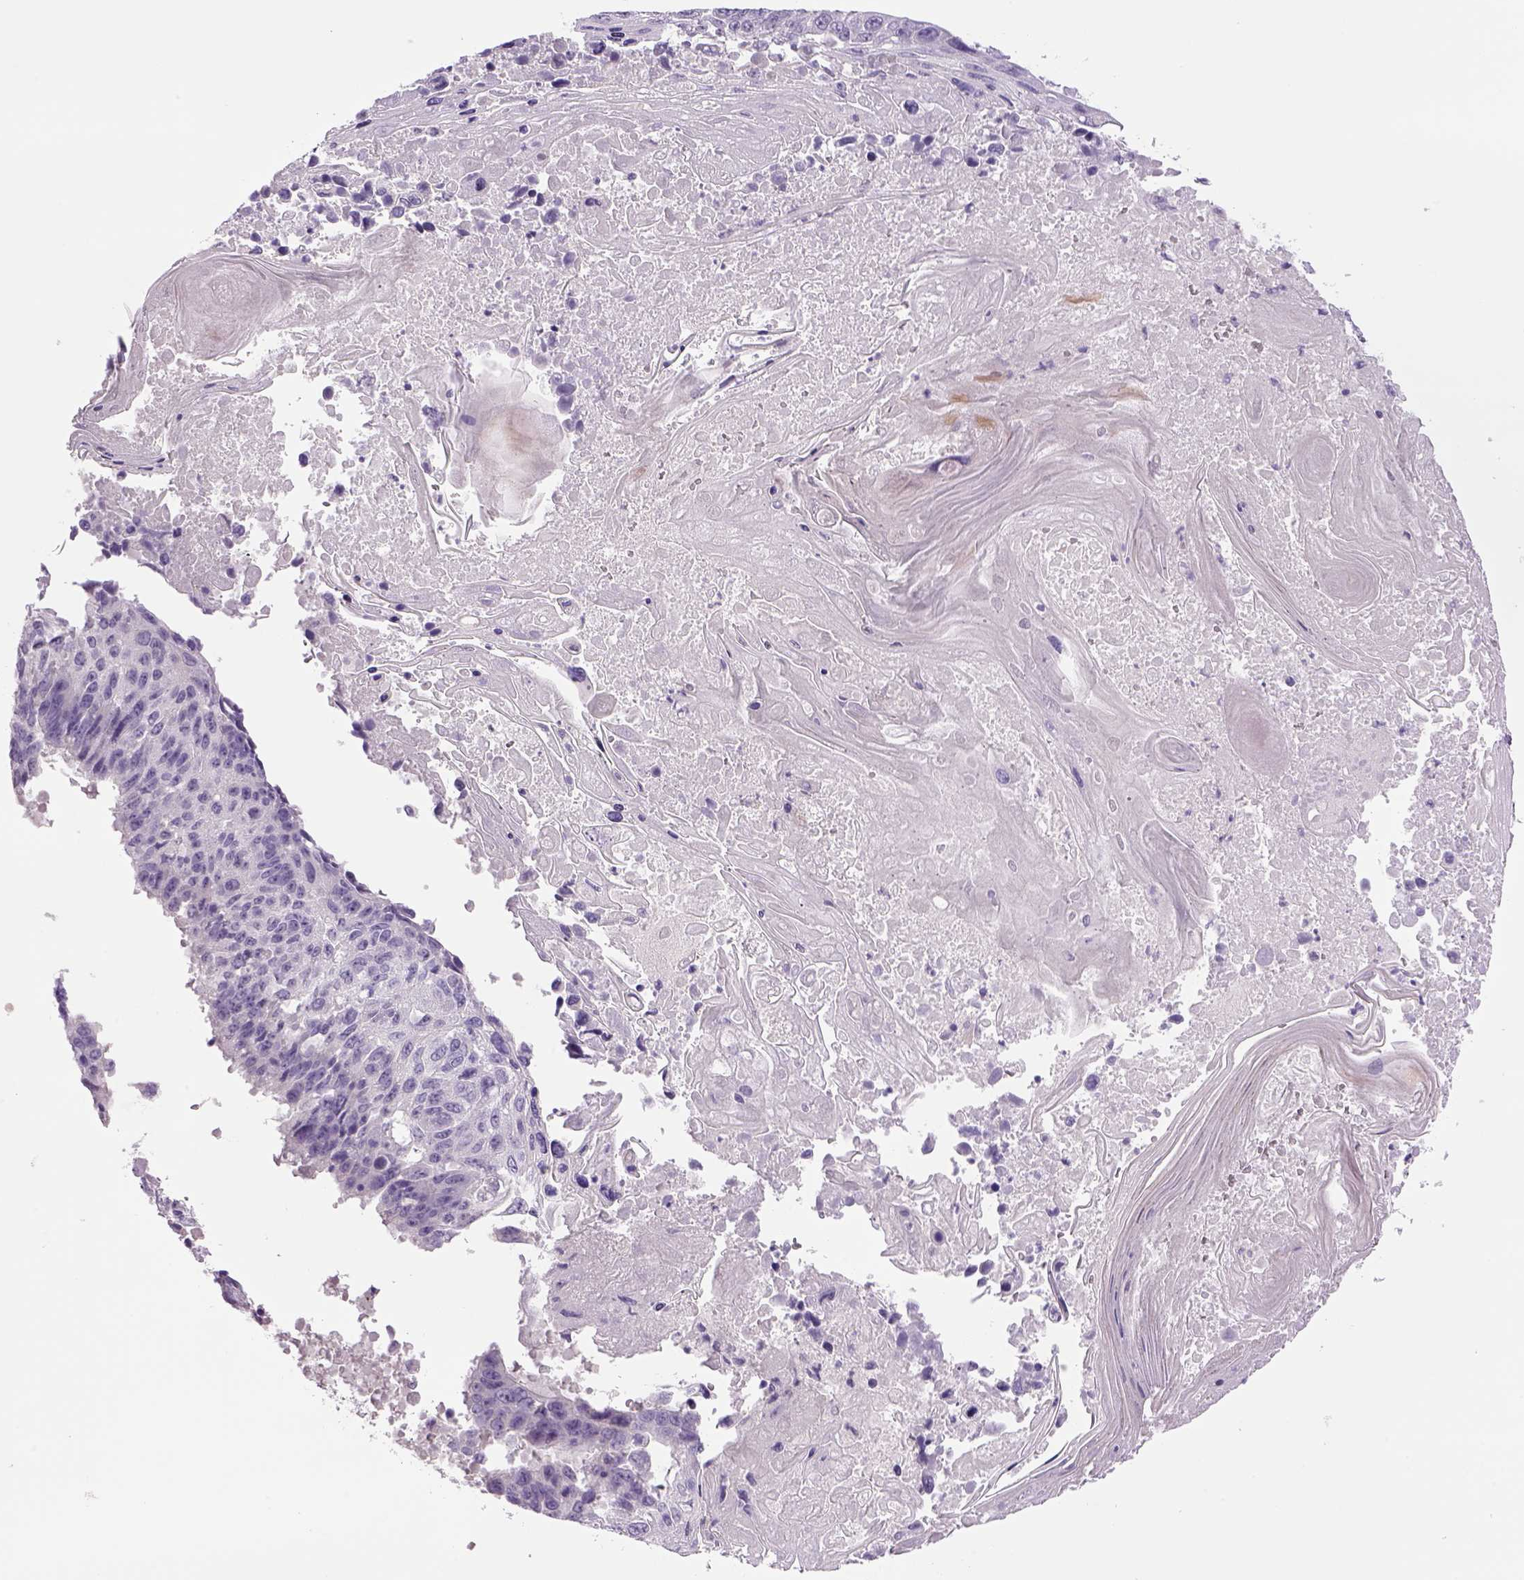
{"staining": {"intensity": "negative", "quantity": "none", "location": "none"}, "tissue": "lung cancer", "cell_type": "Tumor cells", "image_type": "cancer", "snomed": [{"axis": "morphology", "description": "Squamous cell carcinoma, NOS"}, {"axis": "topography", "description": "Lung"}], "caption": "A photomicrograph of lung cancer (squamous cell carcinoma) stained for a protein exhibits no brown staining in tumor cells. The staining is performed using DAB brown chromogen with nuclei counter-stained in using hematoxylin.", "gene": "DBH", "patient": {"sex": "male", "age": 73}}